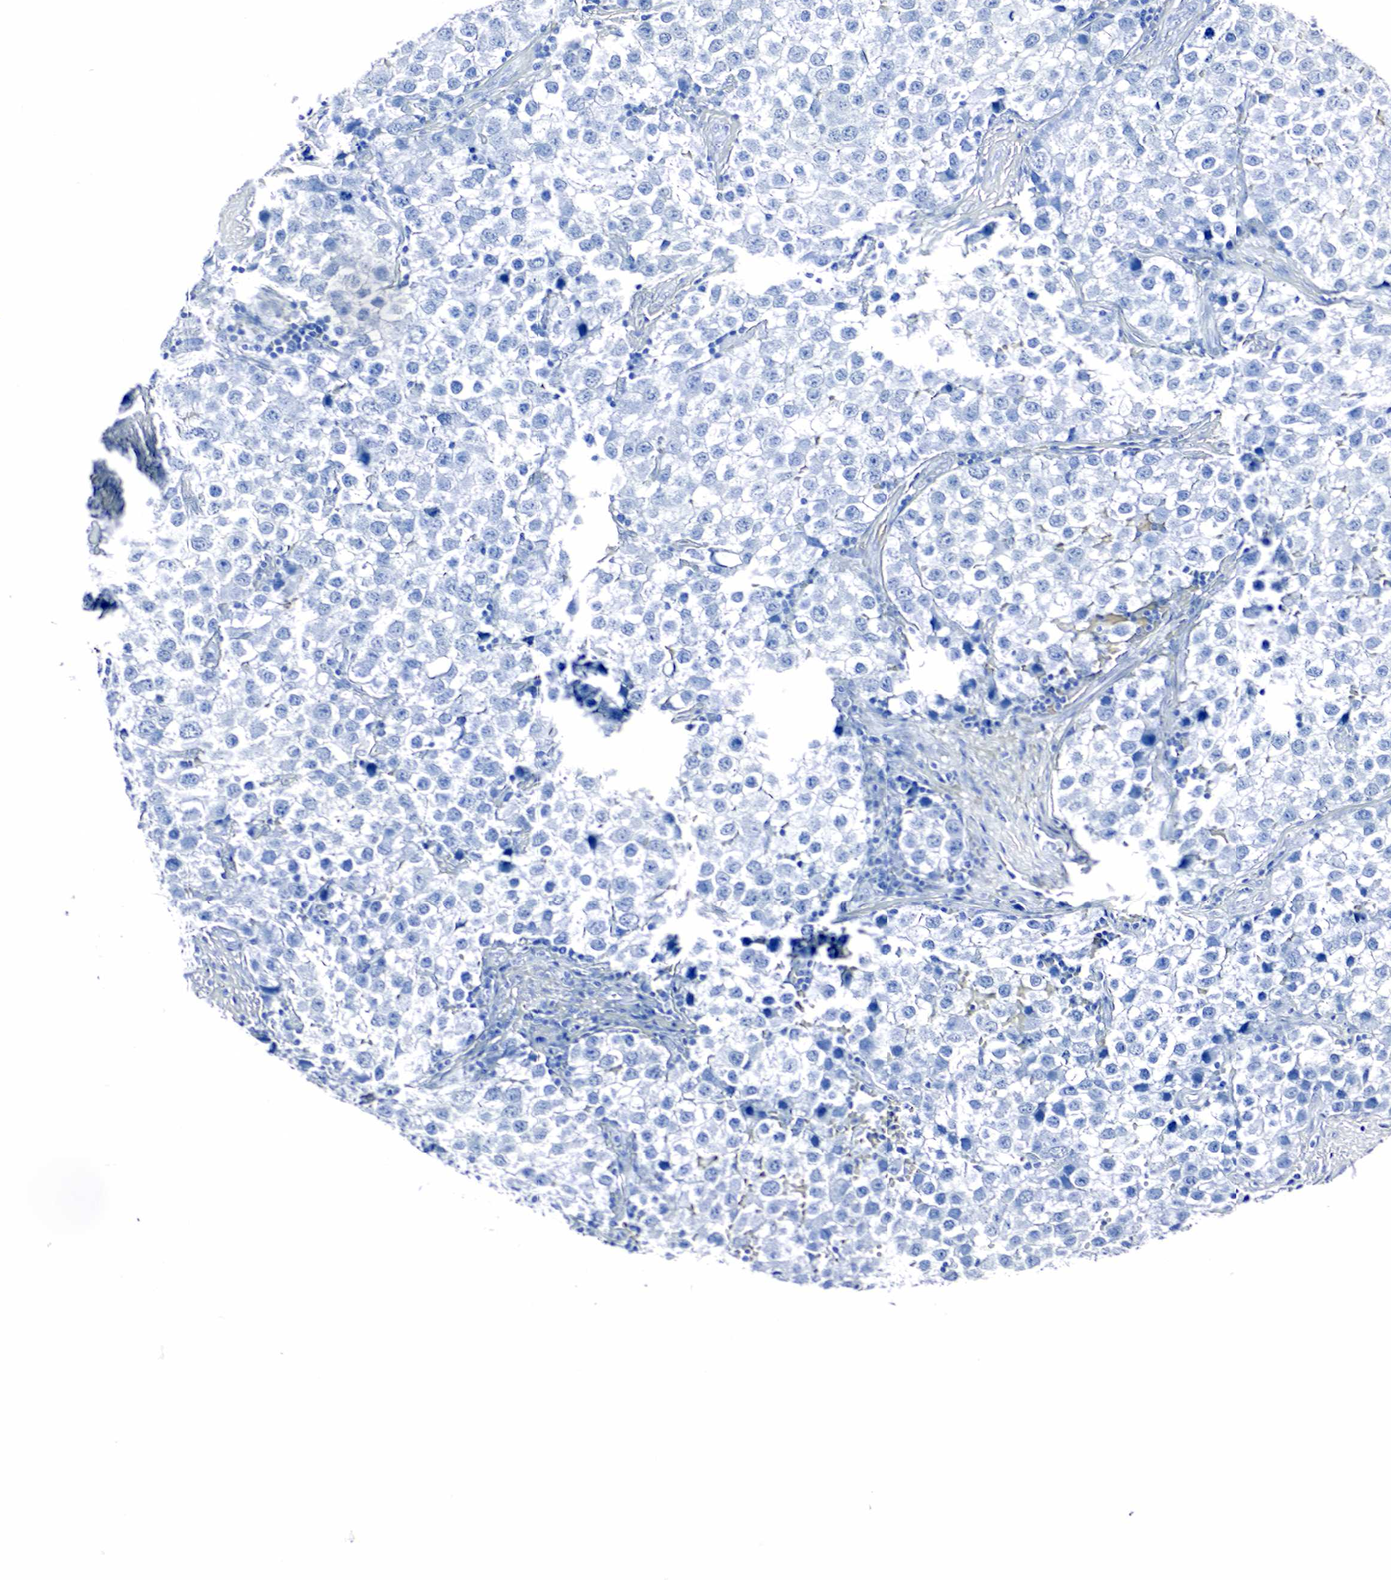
{"staining": {"intensity": "negative", "quantity": "none", "location": "none"}, "tissue": "testis cancer", "cell_type": "Tumor cells", "image_type": "cancer", "snomed": [{"axis": "morphology", "description": "Seminoma, NOS"}, {"axis": "topography", "description": "Testis"}], "caption": "This is an IHC histopathology image of seminoma (testis). There is no expression in tumor cells.", "gene": "GAST", "patient": {"sex": "male", "age": 39}}